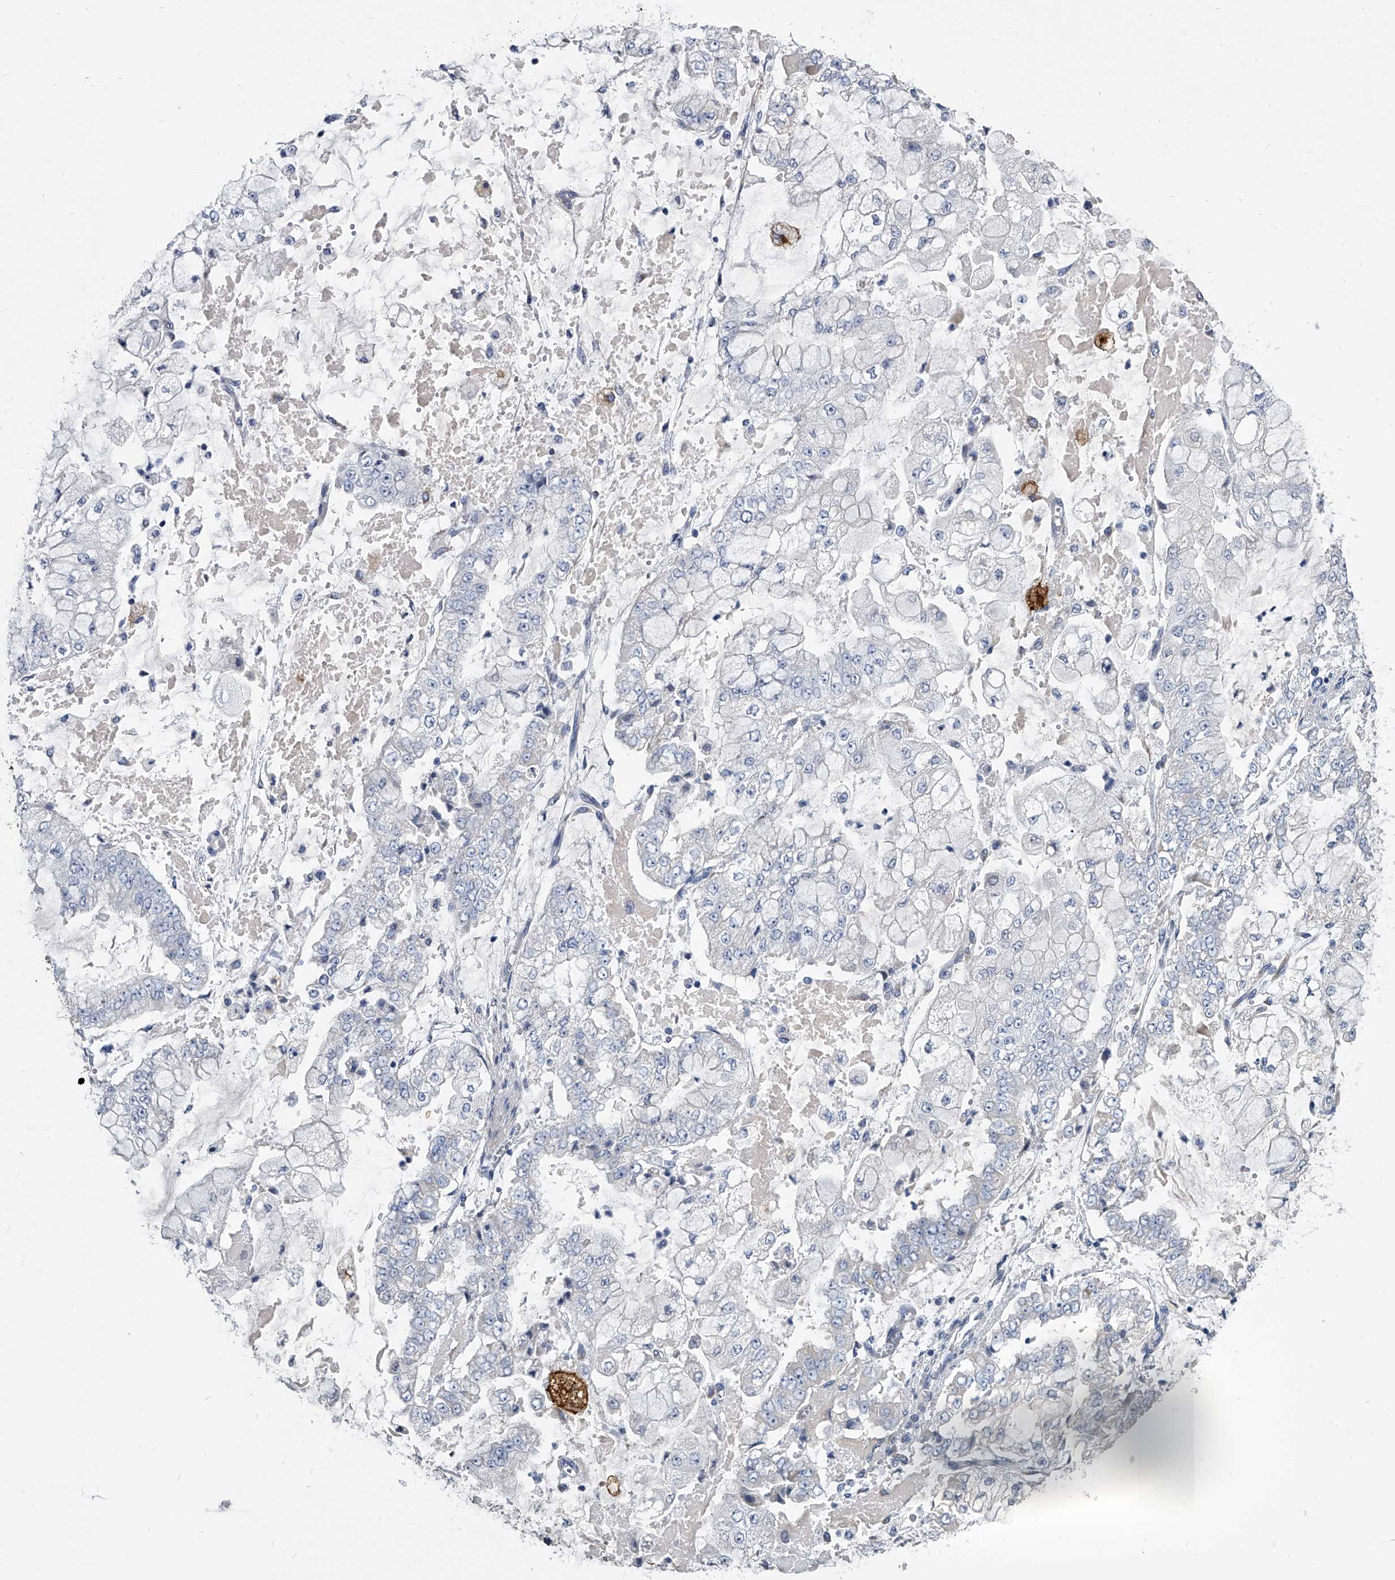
{"staining": {"intensity": "negative", "quantity": "none", "location": "none"}, "tissue": "stomach cancer", "cell_type": "Tumor cells", "image_type": "cancer", "snomed": [{"axis": "morphology", "description": "Adenocarcinoma, NOS"}, {"axis": "topography", "description": "Stomach"}], "caption": "A photomicrograph of stomach adenocarcinoma stained for a protein exhibits no brown staining in tumor cells. The staining is performed using DAB brown chromogen with nuclei counter-stained in using hematoxylin.", "gene": "SPP1", "patient": {"sex": "male", "age": 76}}